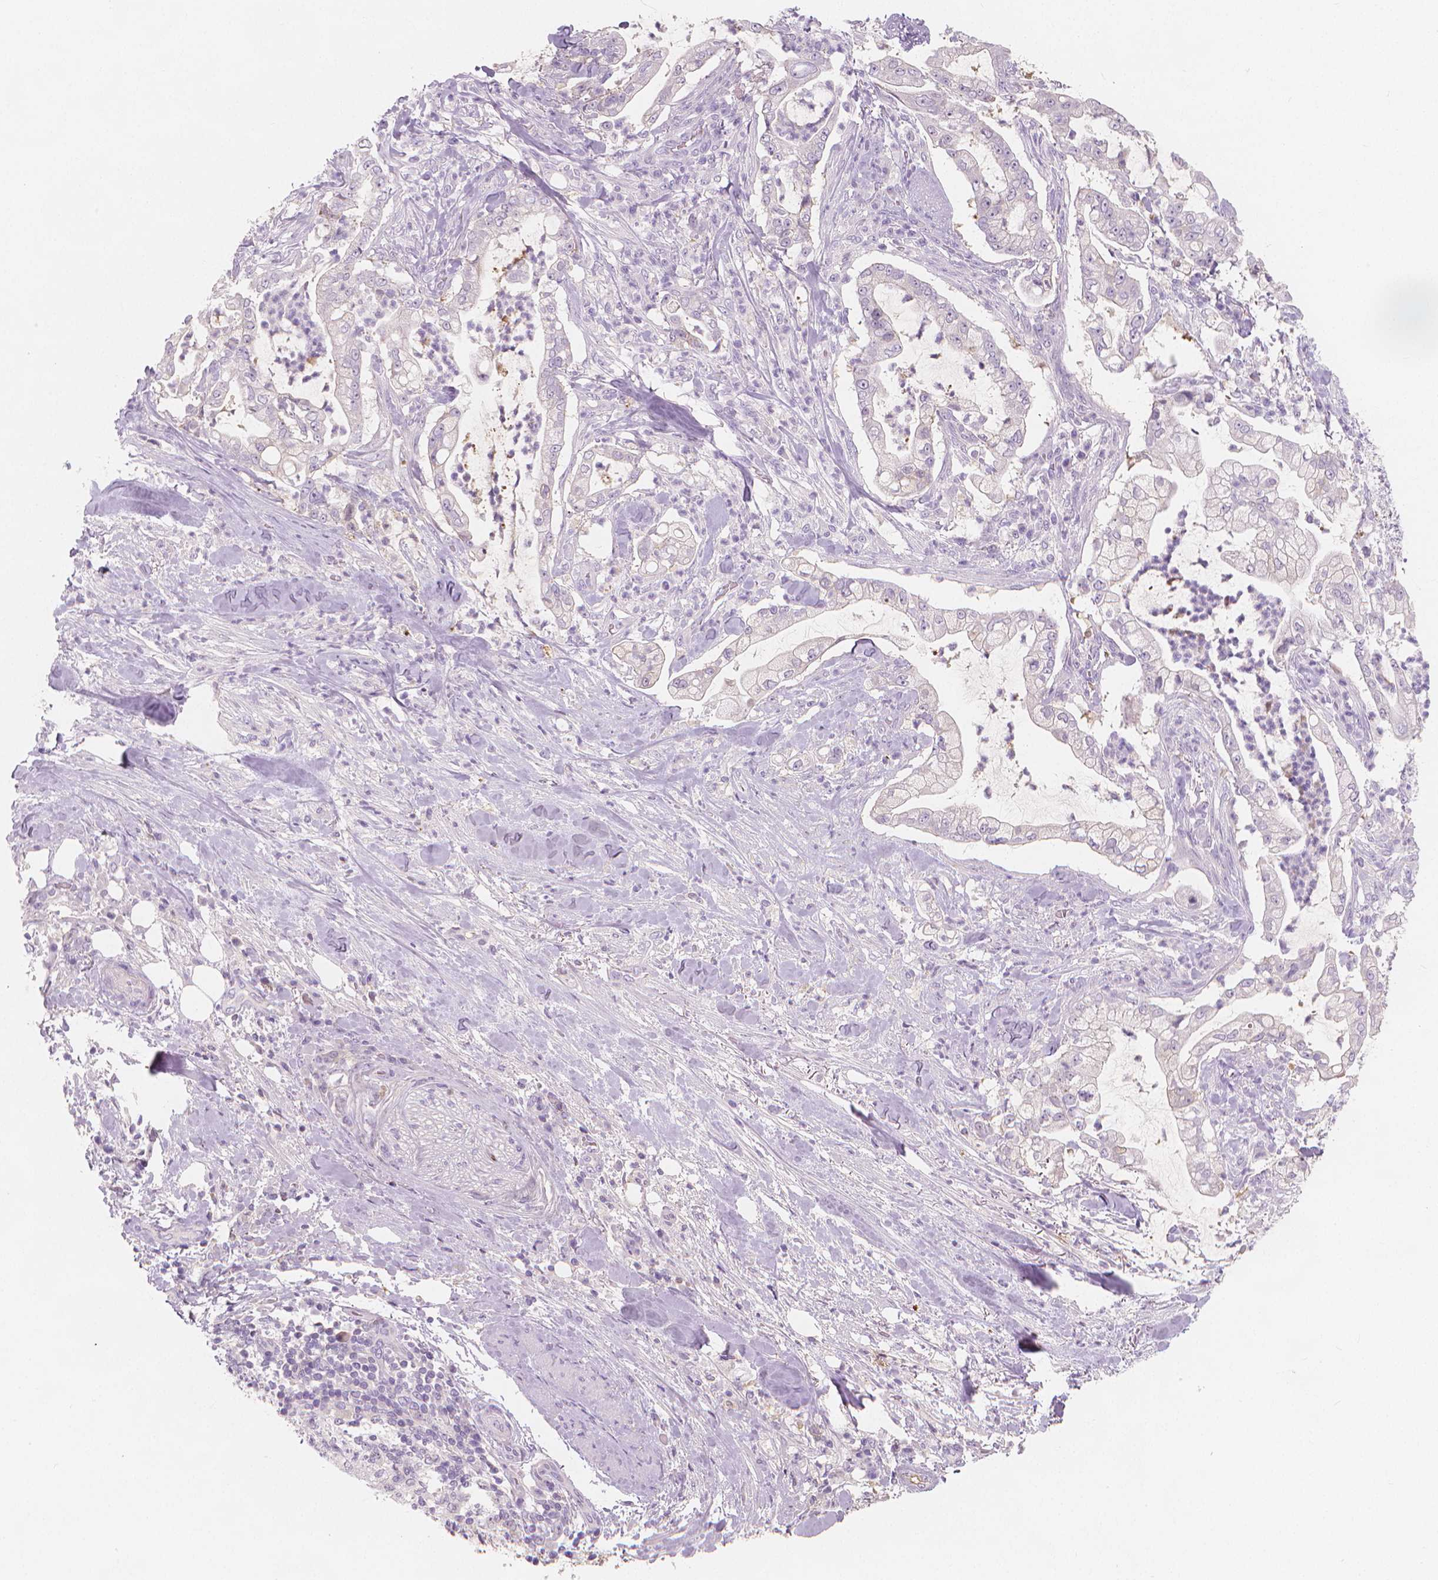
{"staining": {"intensity": "negative", "quantity": "none", "location": "none"}, "tissue": "pancreatic cancer", "cell_type": "Tumor cells", "image_type": "cancer", "snomed": [{"axis": "morphology", "description": "Adenocarcinoma, NOS"}, {"axis": "topography", "description": "Pancreas"}], "caption": "Immunohistochemistry image of neoplastic tissue: human adenocarcinoma (pancreatic) stained with DAB displays no significant protein expression in tumor cells.", "gene": "APOA4", "patient": {"sex": "female", "age": 69}}